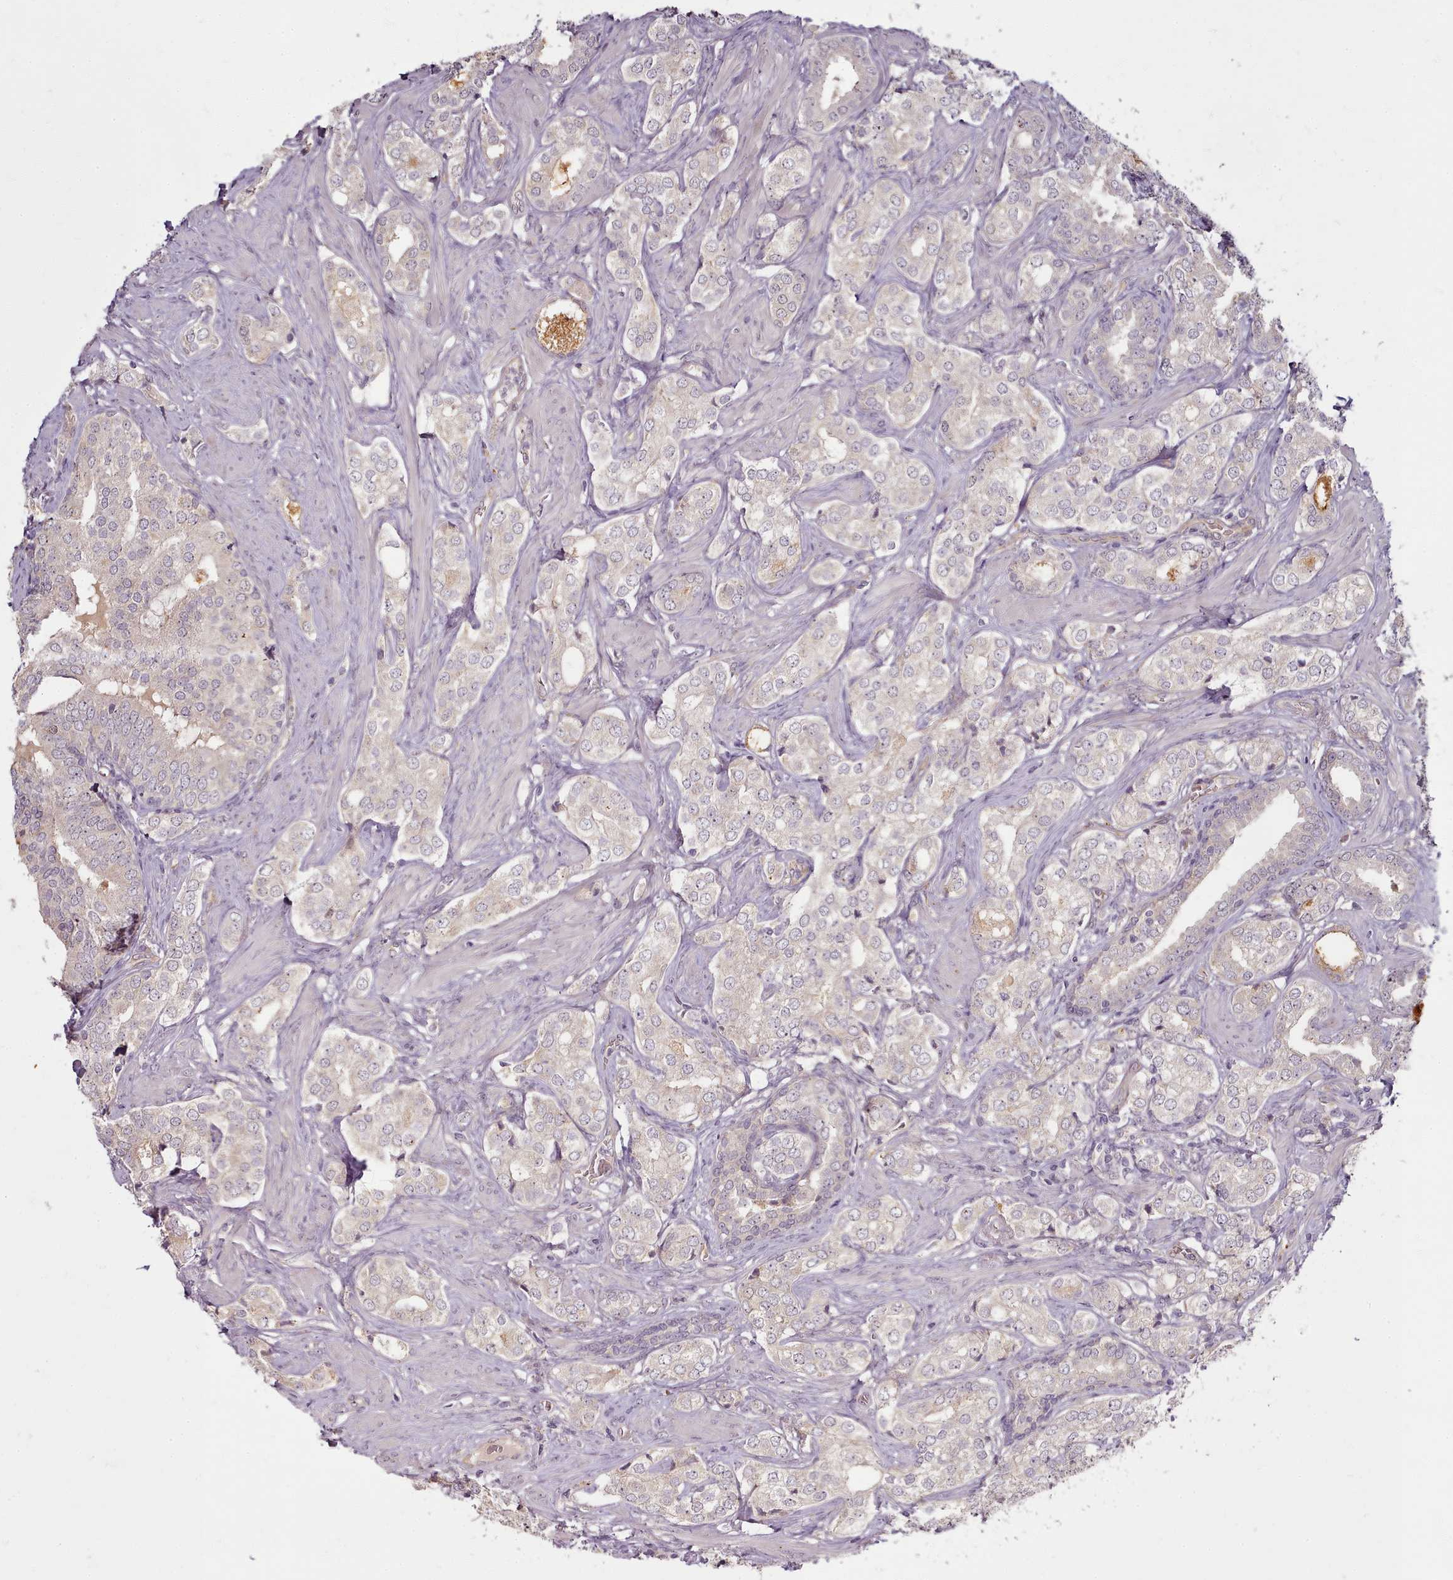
{"staining": {"intensity": "negative", "quantity": "none", "location": "none"}, "tissue": "prostate cancer", "cell_type": "Tumor cells", "image_type": "cancer", "snomed": [{"axis": "morphology", "description": "Adenocarcinoma, High grade"}, {"axis": "topography", "description": "Prostate"}], "caption": "This image is of prostate cancer stained with immunohistochemistry (IHC) to label a protein in brown with the nuclei are counter-stained blue. There is no positivity in tumor cells. (DAB immunohistochemistry (IHC), high magnification).", "gene": "C1QTNF5", "patient": {"sex": "male", "age": 71}}